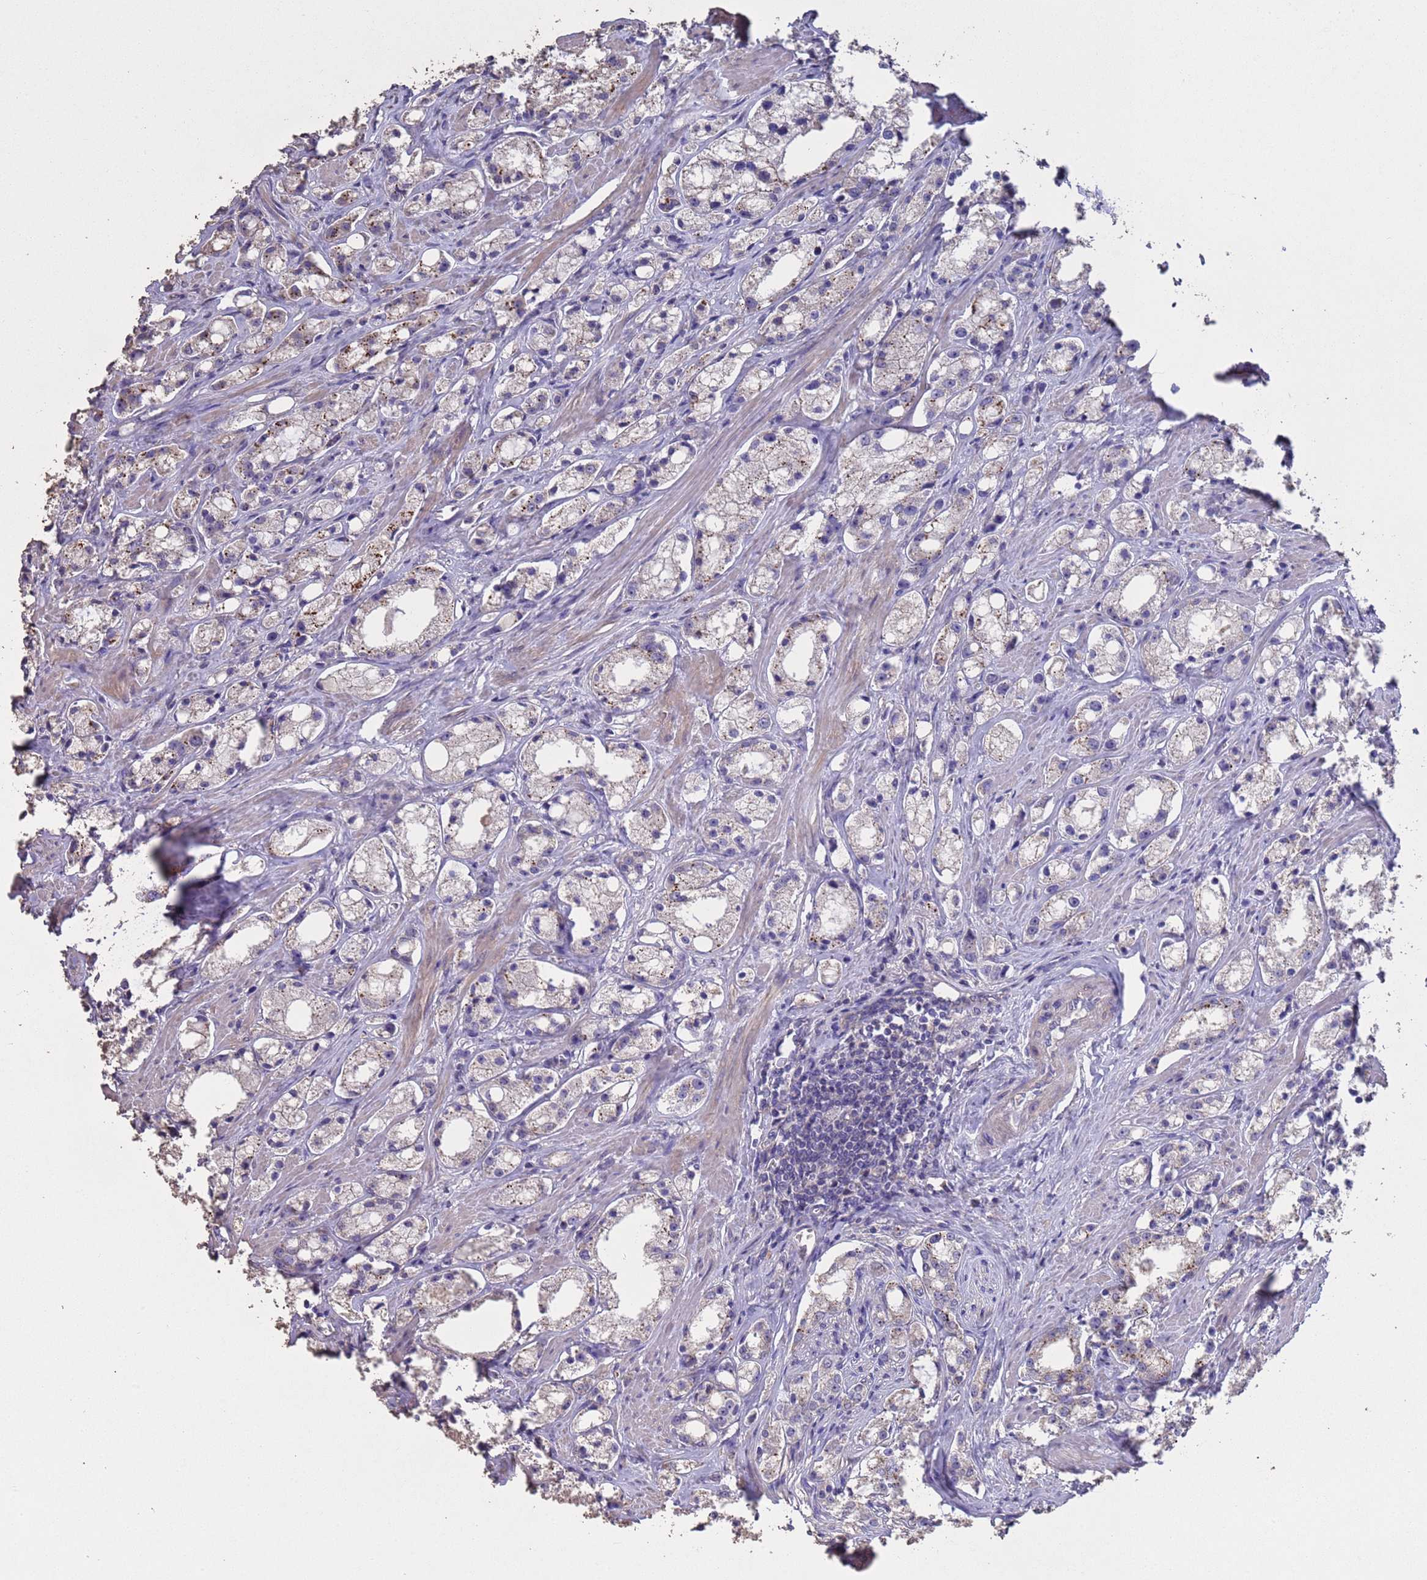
{"staining": {"intensity": "weak", "quantity": "<25%", "location": "cytoplasmic/membranous"}, "tissue": "prostate cancer", "cell_type": "Tumor cells", "image_type": "cancer", "snomed": [{"axis": "morphology", "description": "Adenocarcinoma, High grade"}, {"axis": "topography", "description": "Prostate"}], "caption": "Prostate adenocarcinoma (high-grade) was stained to show a protein in brown. There is no significant positivity in tumor cells.", "gene": "SLC9B2", "patient": {"sex": "male", "age": 66}}